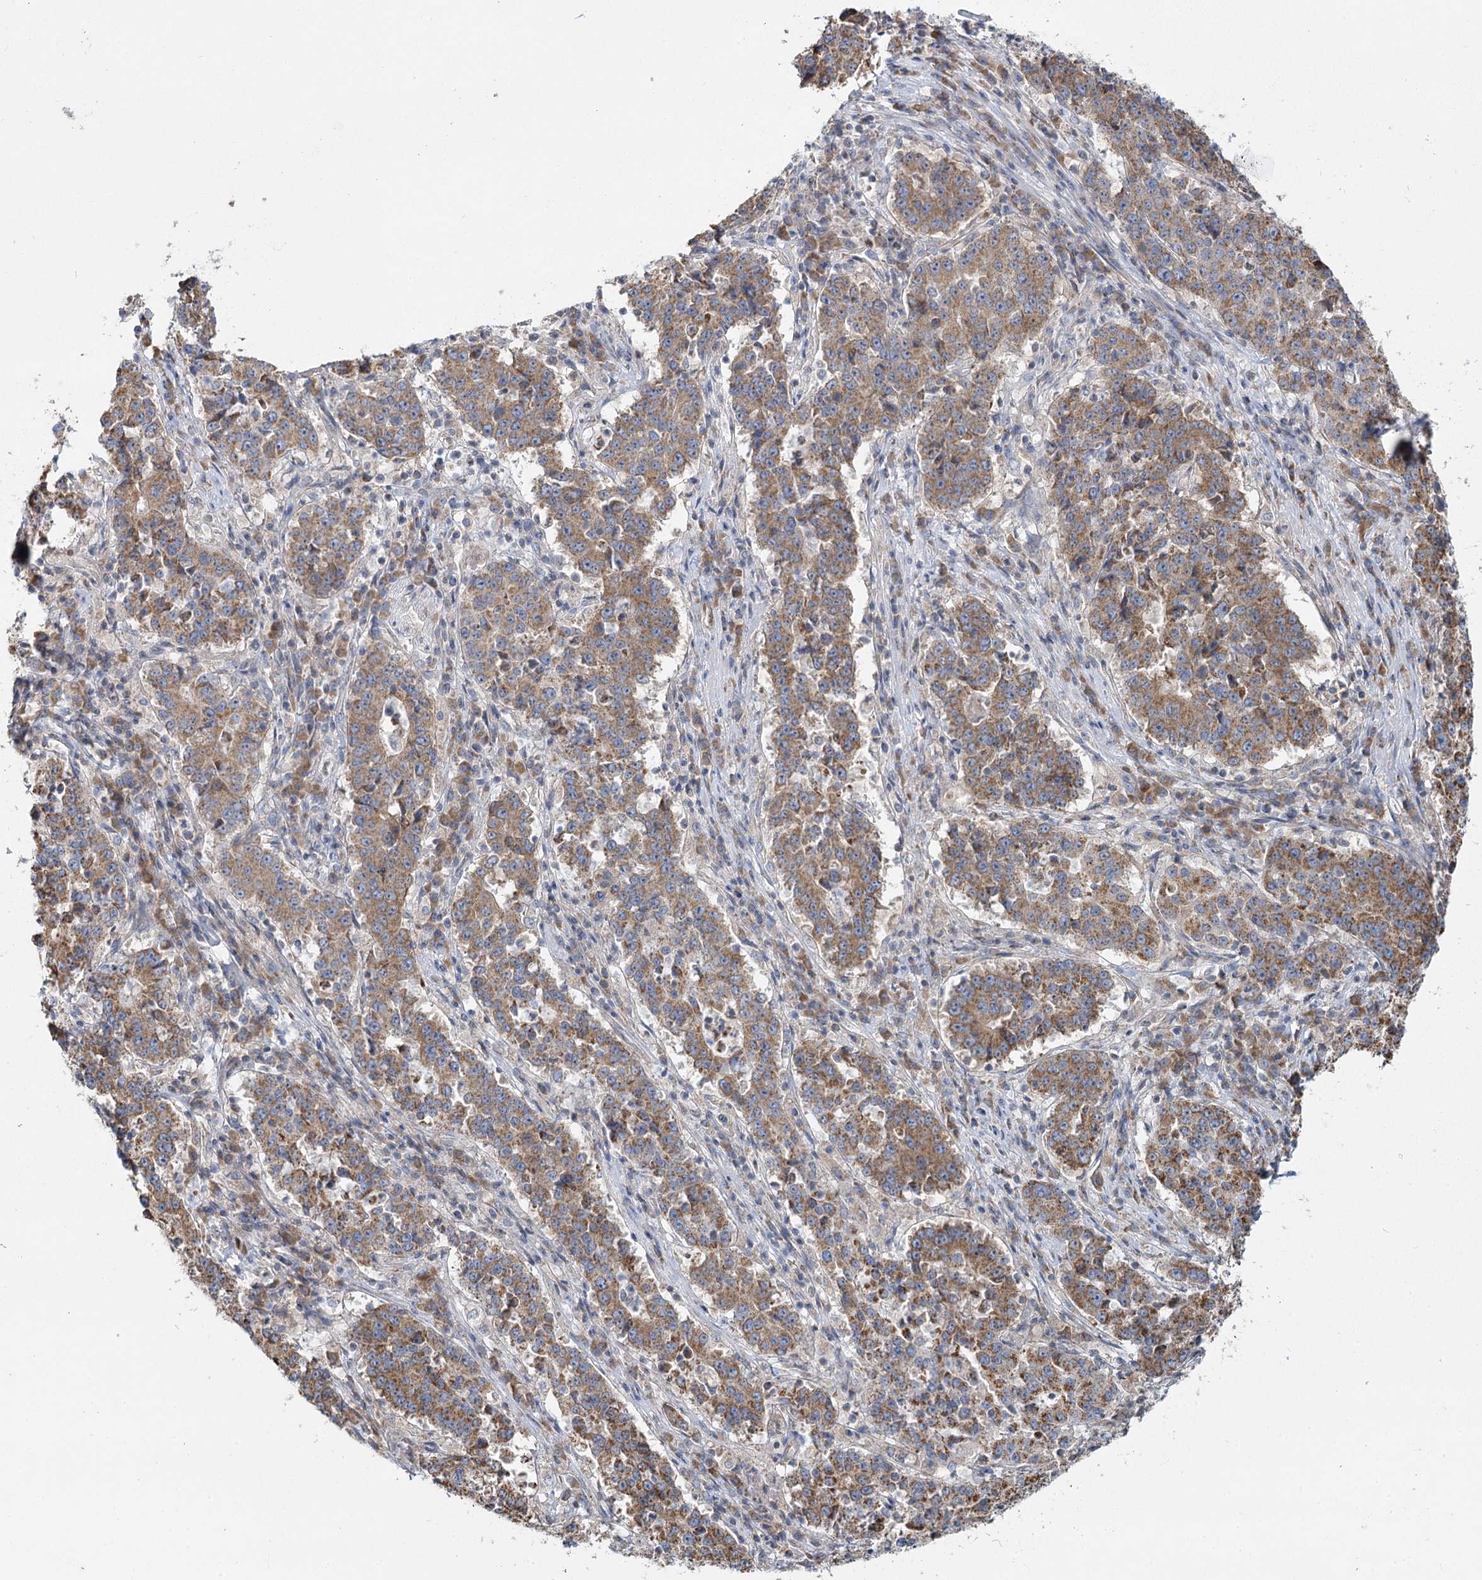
{"staining": {"intensity": "moderate", "quantity": ">75%", "location": "cytoplasmic/membranous"}, "tissue": "stomach cancer", "cell_type": "Tumor cells", "image_type": "cancer", "snomed": [{"axis": "morphology", "description": "Adenocarcinoma, NOS"}, {"axis": "topography", "description": "Stomach"}], "caption": "High-magnification brightfield microscopy of stomach adenocarcinoma stained with DAB (3,3'-diaminobenzidine) (brown) and counterstained with hematoxylin (blue). tumor cells exhibit moderate cytoplasmic/membranous expression is seen in approximately>75% of cells.", "gene": "ACOX2", "patient": {"sex": "male", "age": 59}}